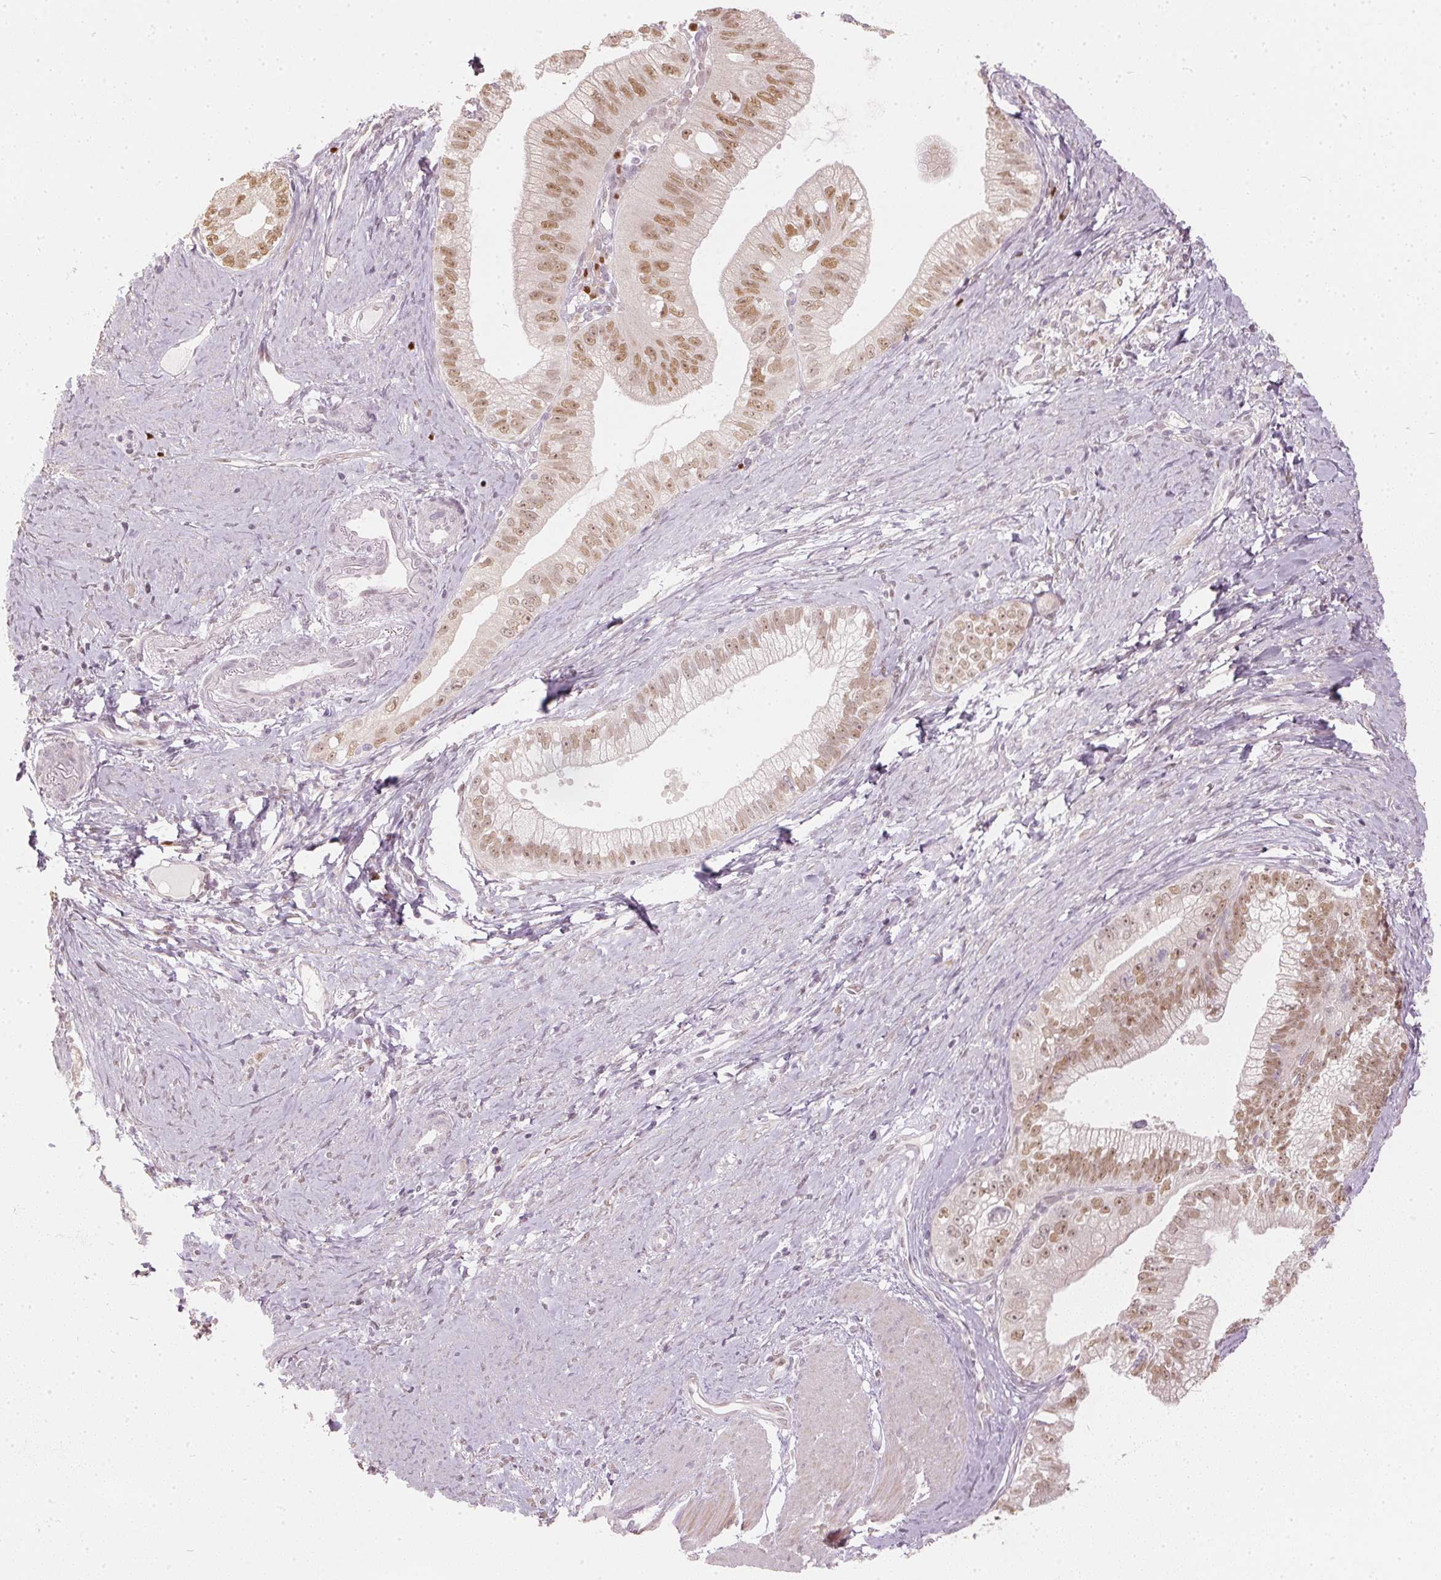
{"staining": {"intensity": "moderate", "quantity": ">75%", "location": "nuclear"}, "tissue": "pancreatic cancer", "cell_type": "Tumor cells", "image_type": "cancer", "snomed": [{"axis": "morphology", "description": "Adenocarcinoma, NOS"}, {"axis": "topography", "description": "Pancreas"}], "caption": "Pancreatic cancer (adenocarcinoma) stained for a protein (brown) reveals moderate nuclear positive staining in about >75% of tumor cells.", "gene": "SLC39A3", "patient": {"sex": "male", "age": 70}}